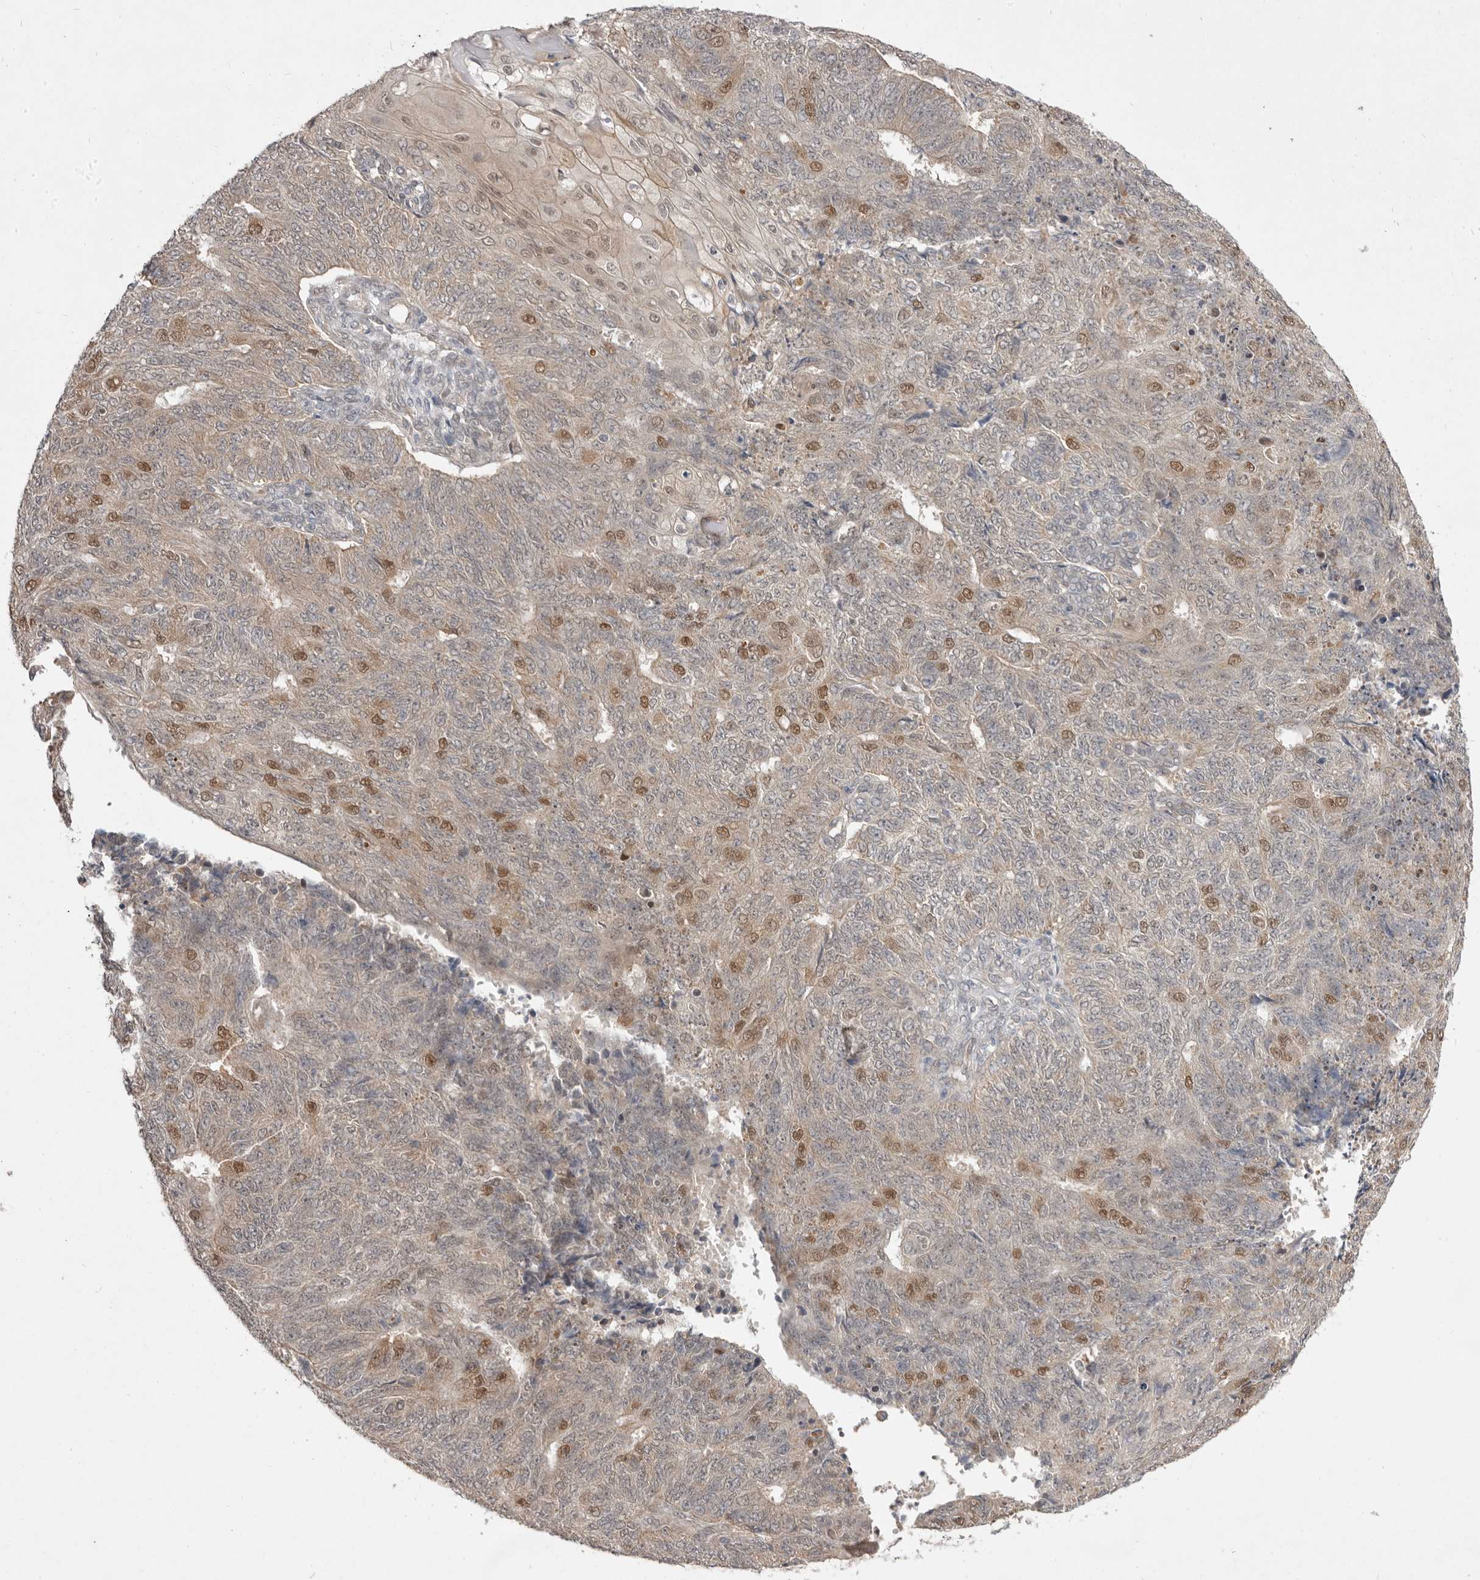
{"staining": {"intensity": "moderate", "quantity": "25%-75%", "location": "nuclear"}, "tissue": "endometrial cancer", "cell_type": "Tumor cells", "image_type": "cancer", "snomed": [{"axis": "morphology", "description": "Adenocarcinoma, NOS"}, {"axis": "topography", "description": "Endometrium"}], "caption": "Protein staining exhibits moderate nuclear positivity in approximately 25%-75% of tumor cells in adenocarcinoma (endometrial).", "gene": "NSUN4", "patient": {"sex": "female", "age": 32}}